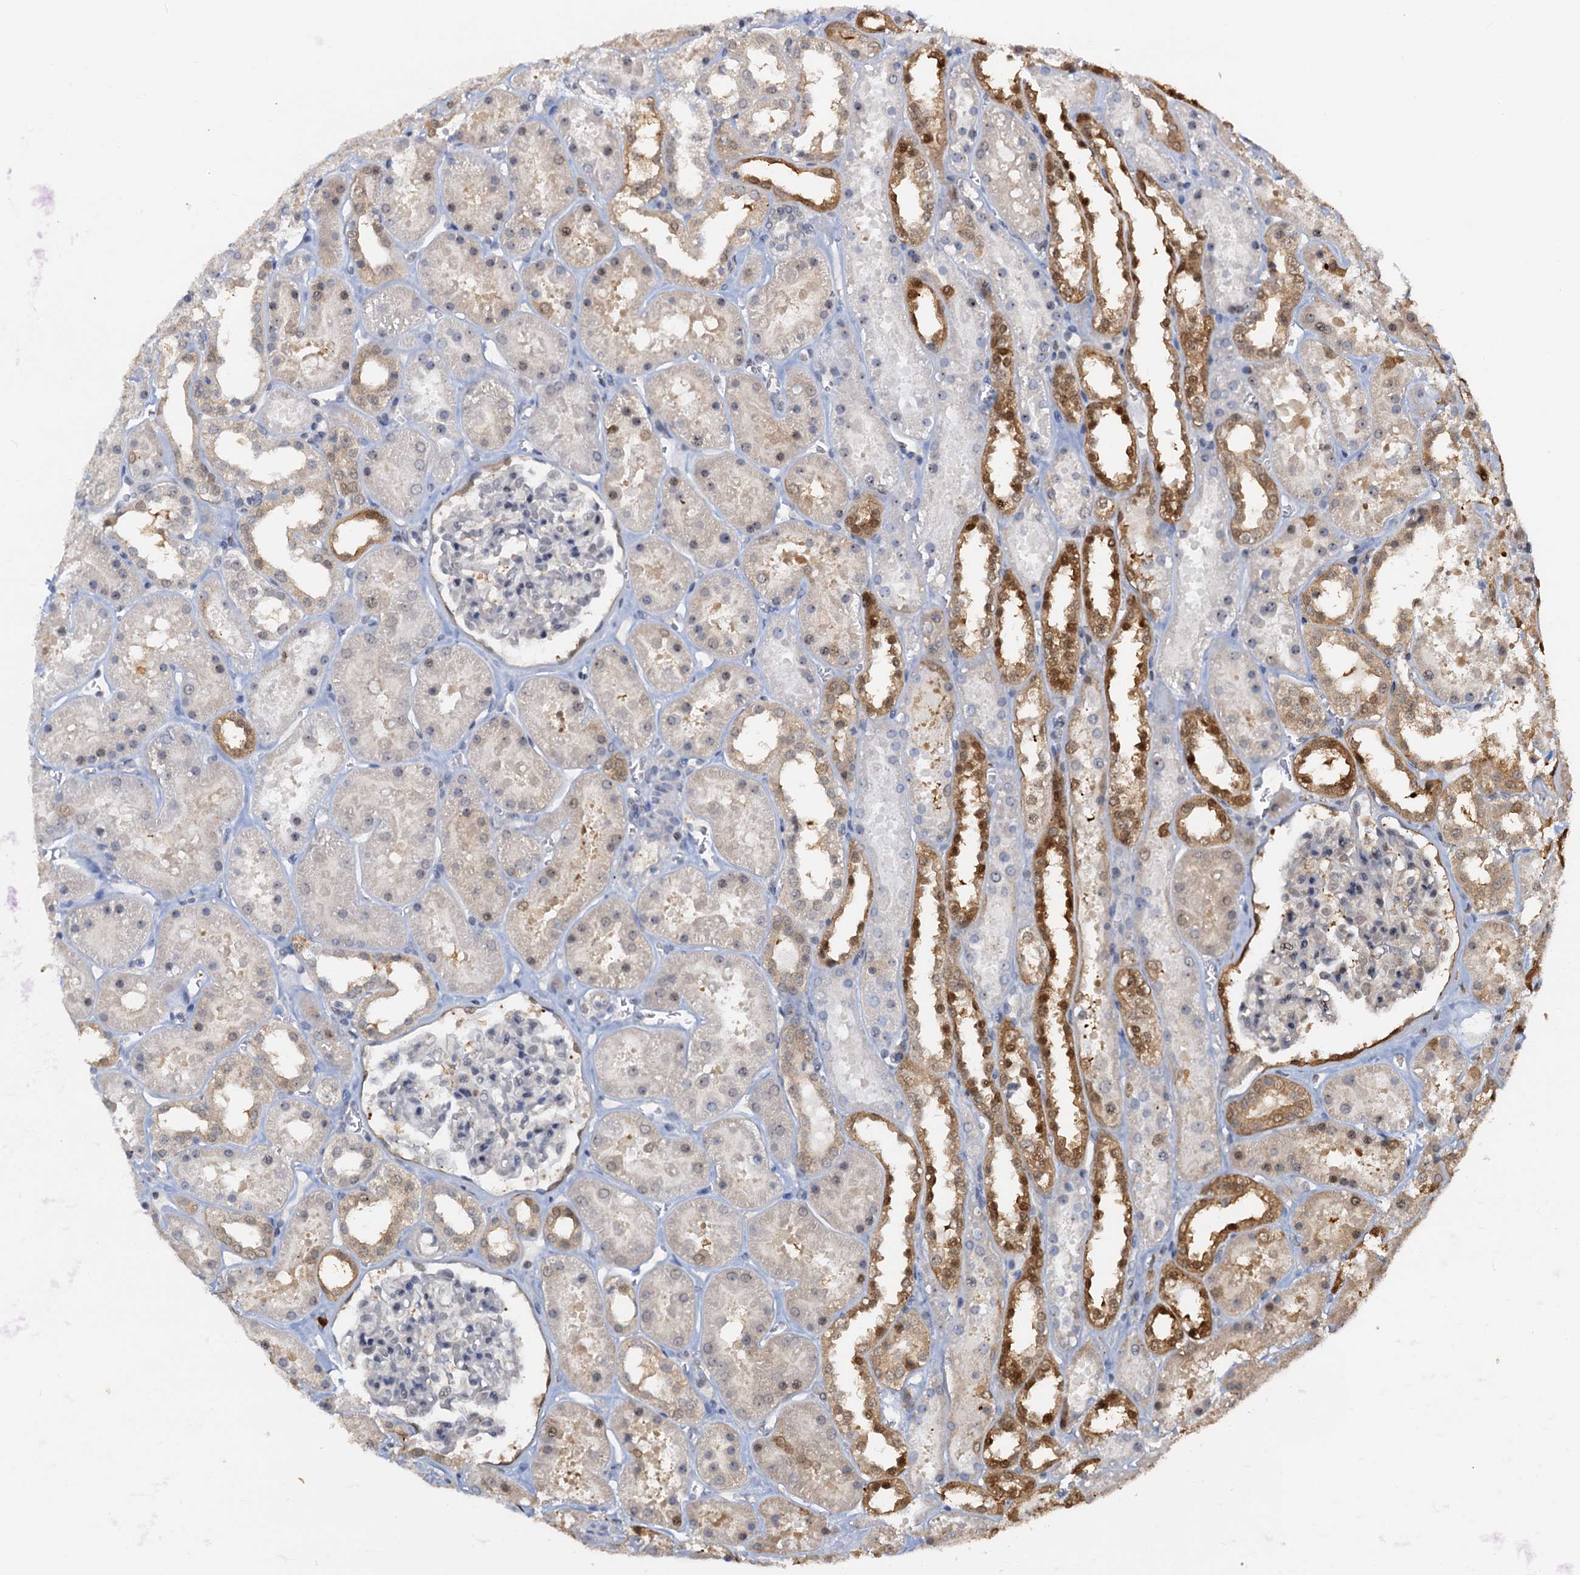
{"staining": {"intensity": "negative", "quantity": "none", "location": "none"}, "tissue": "kidney", "cell_type": "Cells in glomeruli", "image_type": "normal", "snomed": [{"axis": "morphology", "description": "Normal tissue, NOS"}, {"axis": "topography", "description": "Kidney"}], "caption": "Unremarkable kidney was stained to show a protein in brown. There is no significant positivity in cells in glomeruli.", "gene": "SPINDOC", "patient": {"sex": "female", "age": 41}}